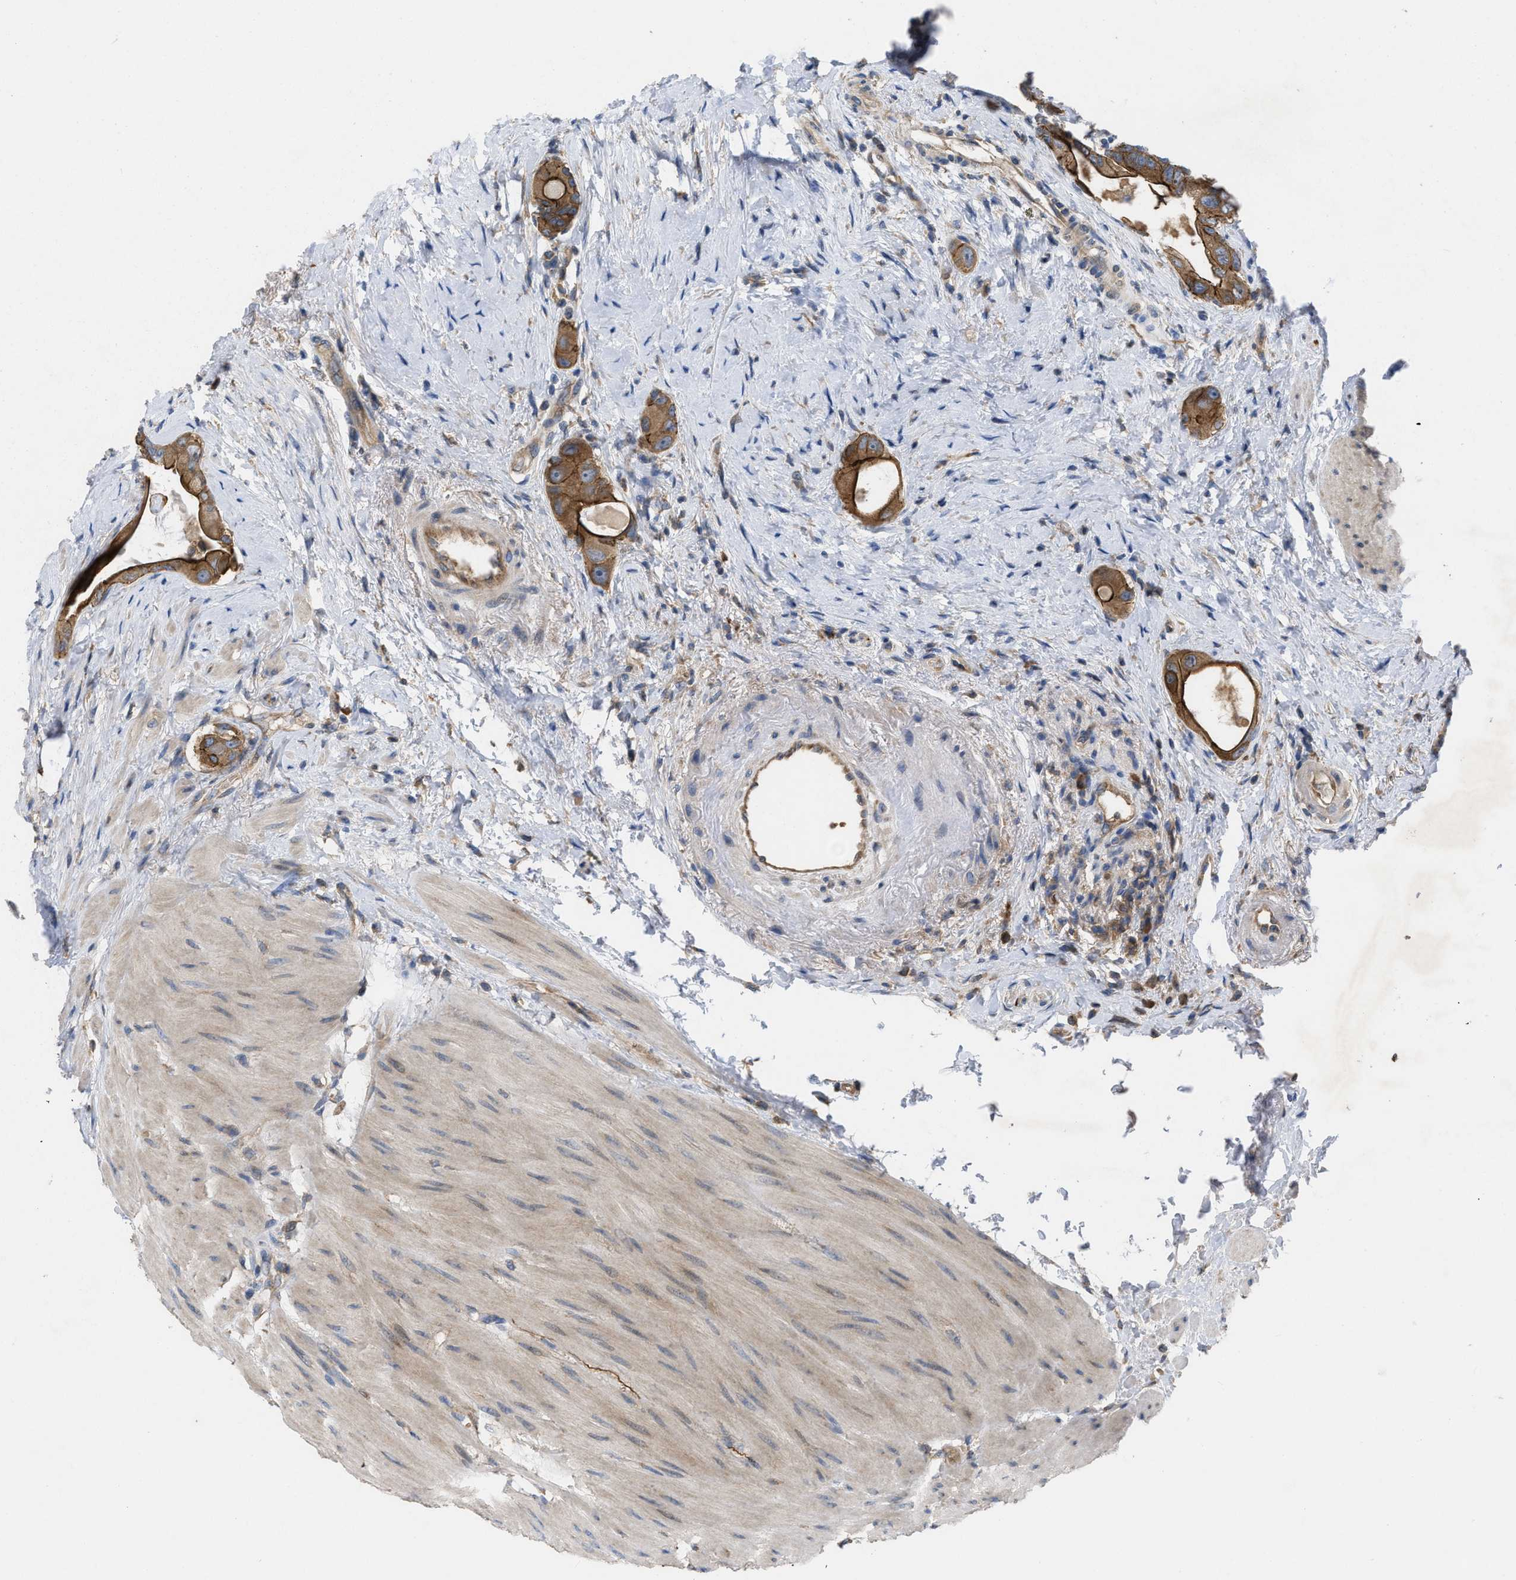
{"staining": {"intensity": "strong", "quantity": ">75%", "location": "cytoplasmic/membranous"}, "tissue": "colorectal cancer", "cell_type": "Tumor cells", "image_type": "cancer", "snomed": [{"axis": "morphology", "description": "Adenocarcinoma, NOS"}, {"axis": "topography", "description": "Rectum"}], "caption": "Colorectal cancer tissue exhibits strong cytoplasmic/membranous positivity in about >75% of tumor cells (DAB (3,3'-diaminobenzidine) = brown stain, brightfield microscopy at high magnification).", "gene": "TMEM131", "patient": {"sex": "male", "age": 51}}